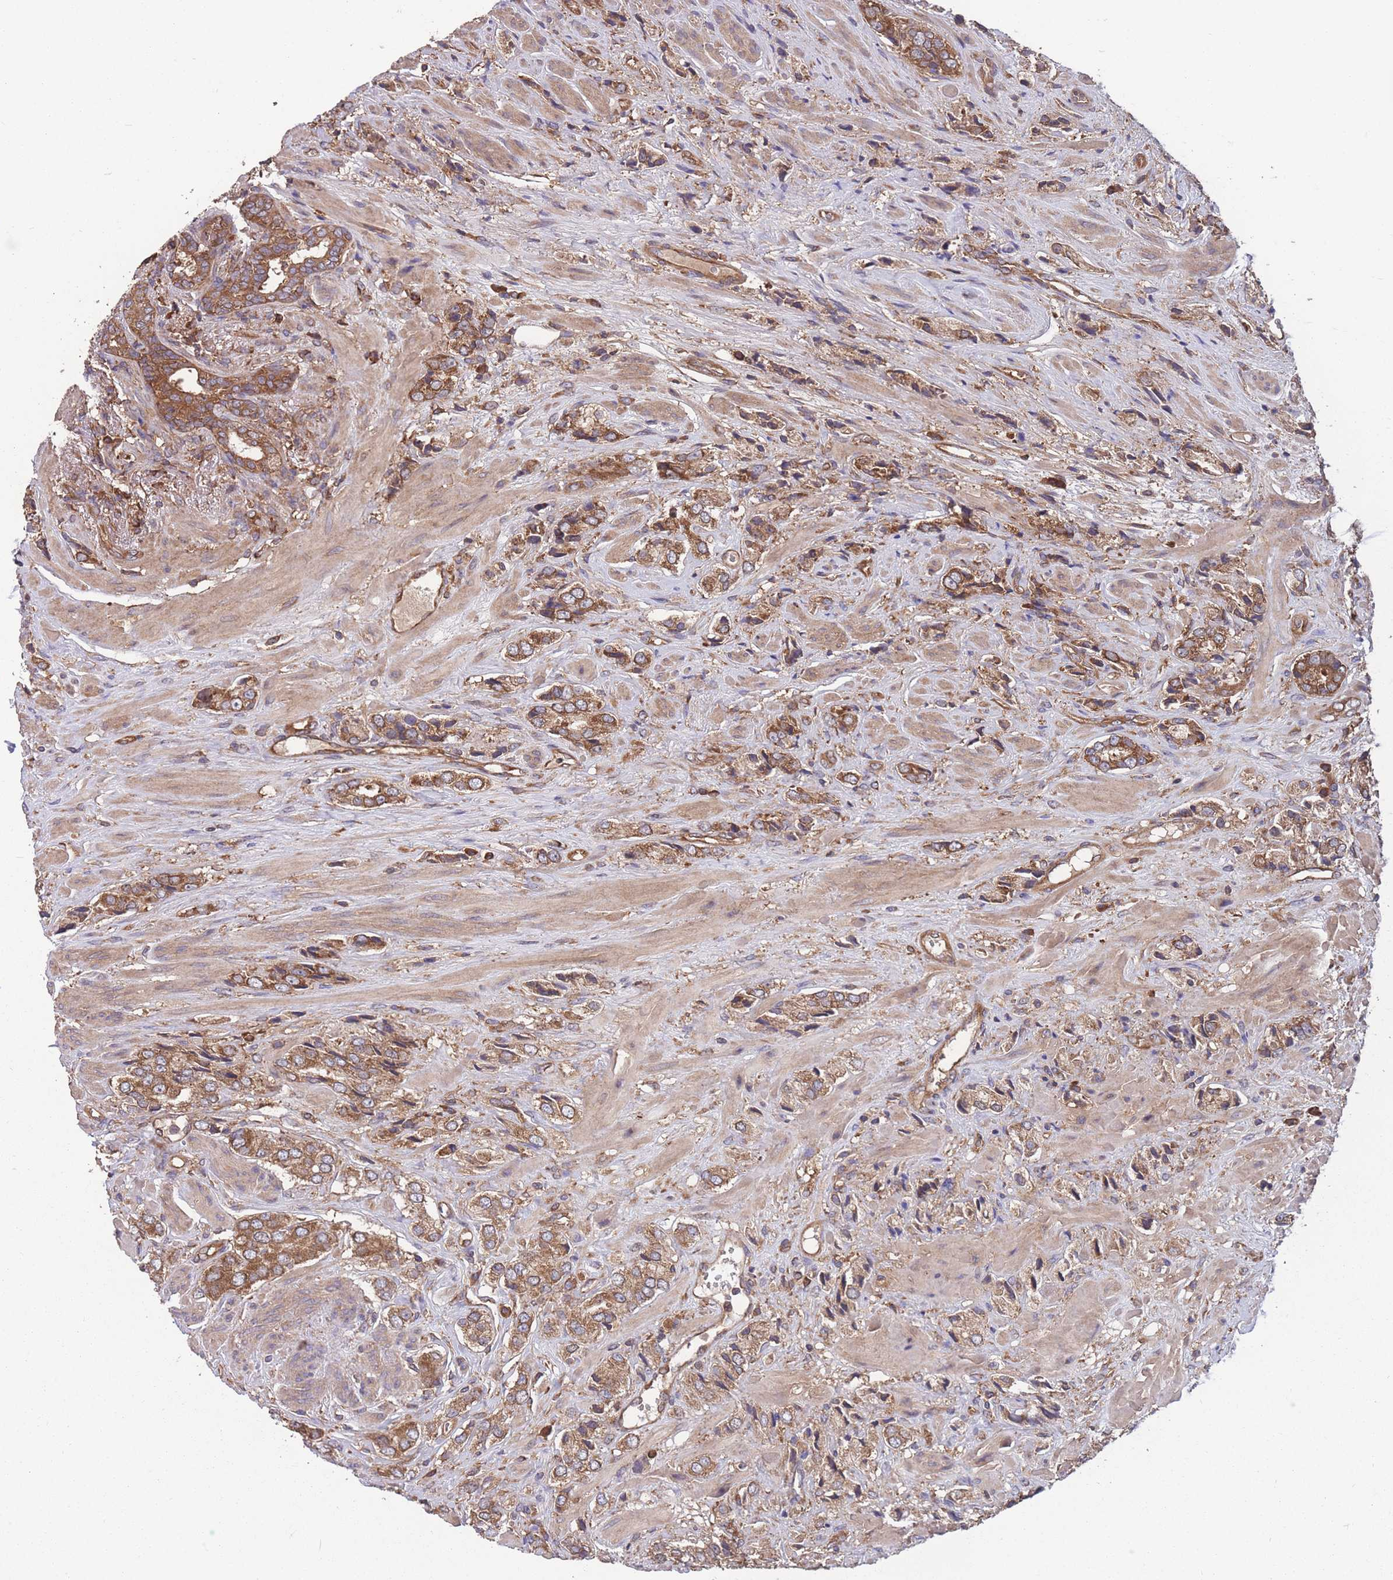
{"staining": {"intensity": "moderate", "quantity": ">75%", "location": "cytoplasmic/membranous"}, "tissue": "prostate cancer", "cell_type": "Tumor cells", "image_type": "cancer", "snomed": [{"axis": "morphology", "description": "Adenocarcinoma, High grade"}, {"axis": "topography", "description": "Prostate and seminal vesicle, NOS"}], "caption": "Prostate high-grade adenocarcinoma tissue demonstrates moderate cytoplasmic/membranous expression in about >75% of tumor cells, visualized by immunohistochemistry. Using DAB (3,3'-diaminobenzidine) (brown) and hematoxylin (blue) stains, captured at high magnification using brightfield microscopy.", "gene": "ZPR1", "patient": {"sex": "male", "age": 64}}